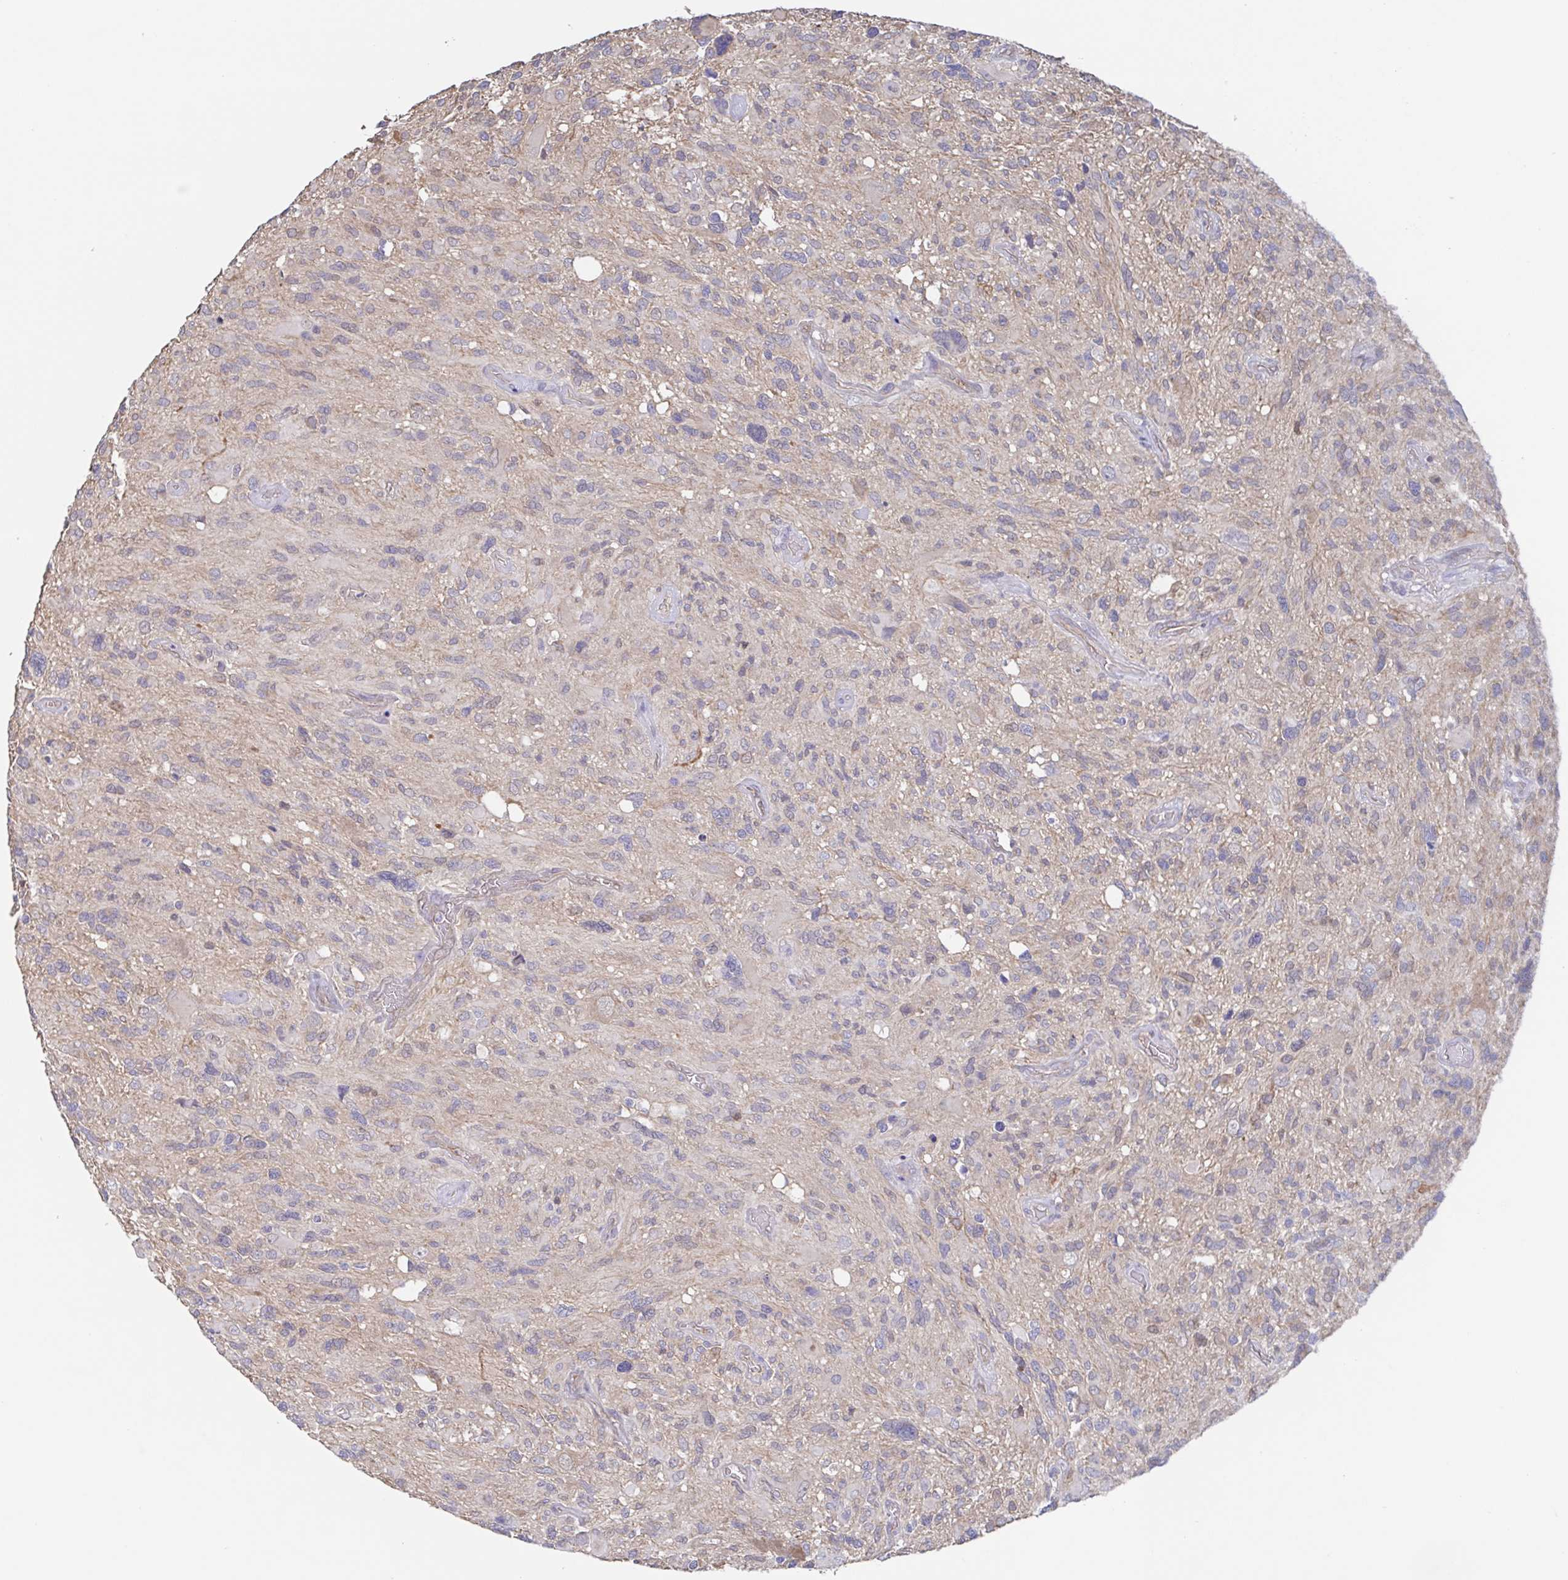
{"staining": {"intensity": "moderate", "quantity": "<25%", "location": "cytoplasmic/membranous"}, "tissue": "glioma", "cell_type": "Tumor cells", "image_type": "cancer", "snomed": [{"axis": "morphology", "description": "Glioma, malignant, High grade"}, {"axis": "topography", "description": "Brain"}], "caption": "This image demonstrates high-grade glioma (malignant) stained with IHC to label a protein in brown. The cytoplasmic/membranous of tumor cells show moderate positivity for the protein. Nuclei are counter-stained blue.", "gene": "AGFG2", "patient": {"sex": "male", "age": 49}}